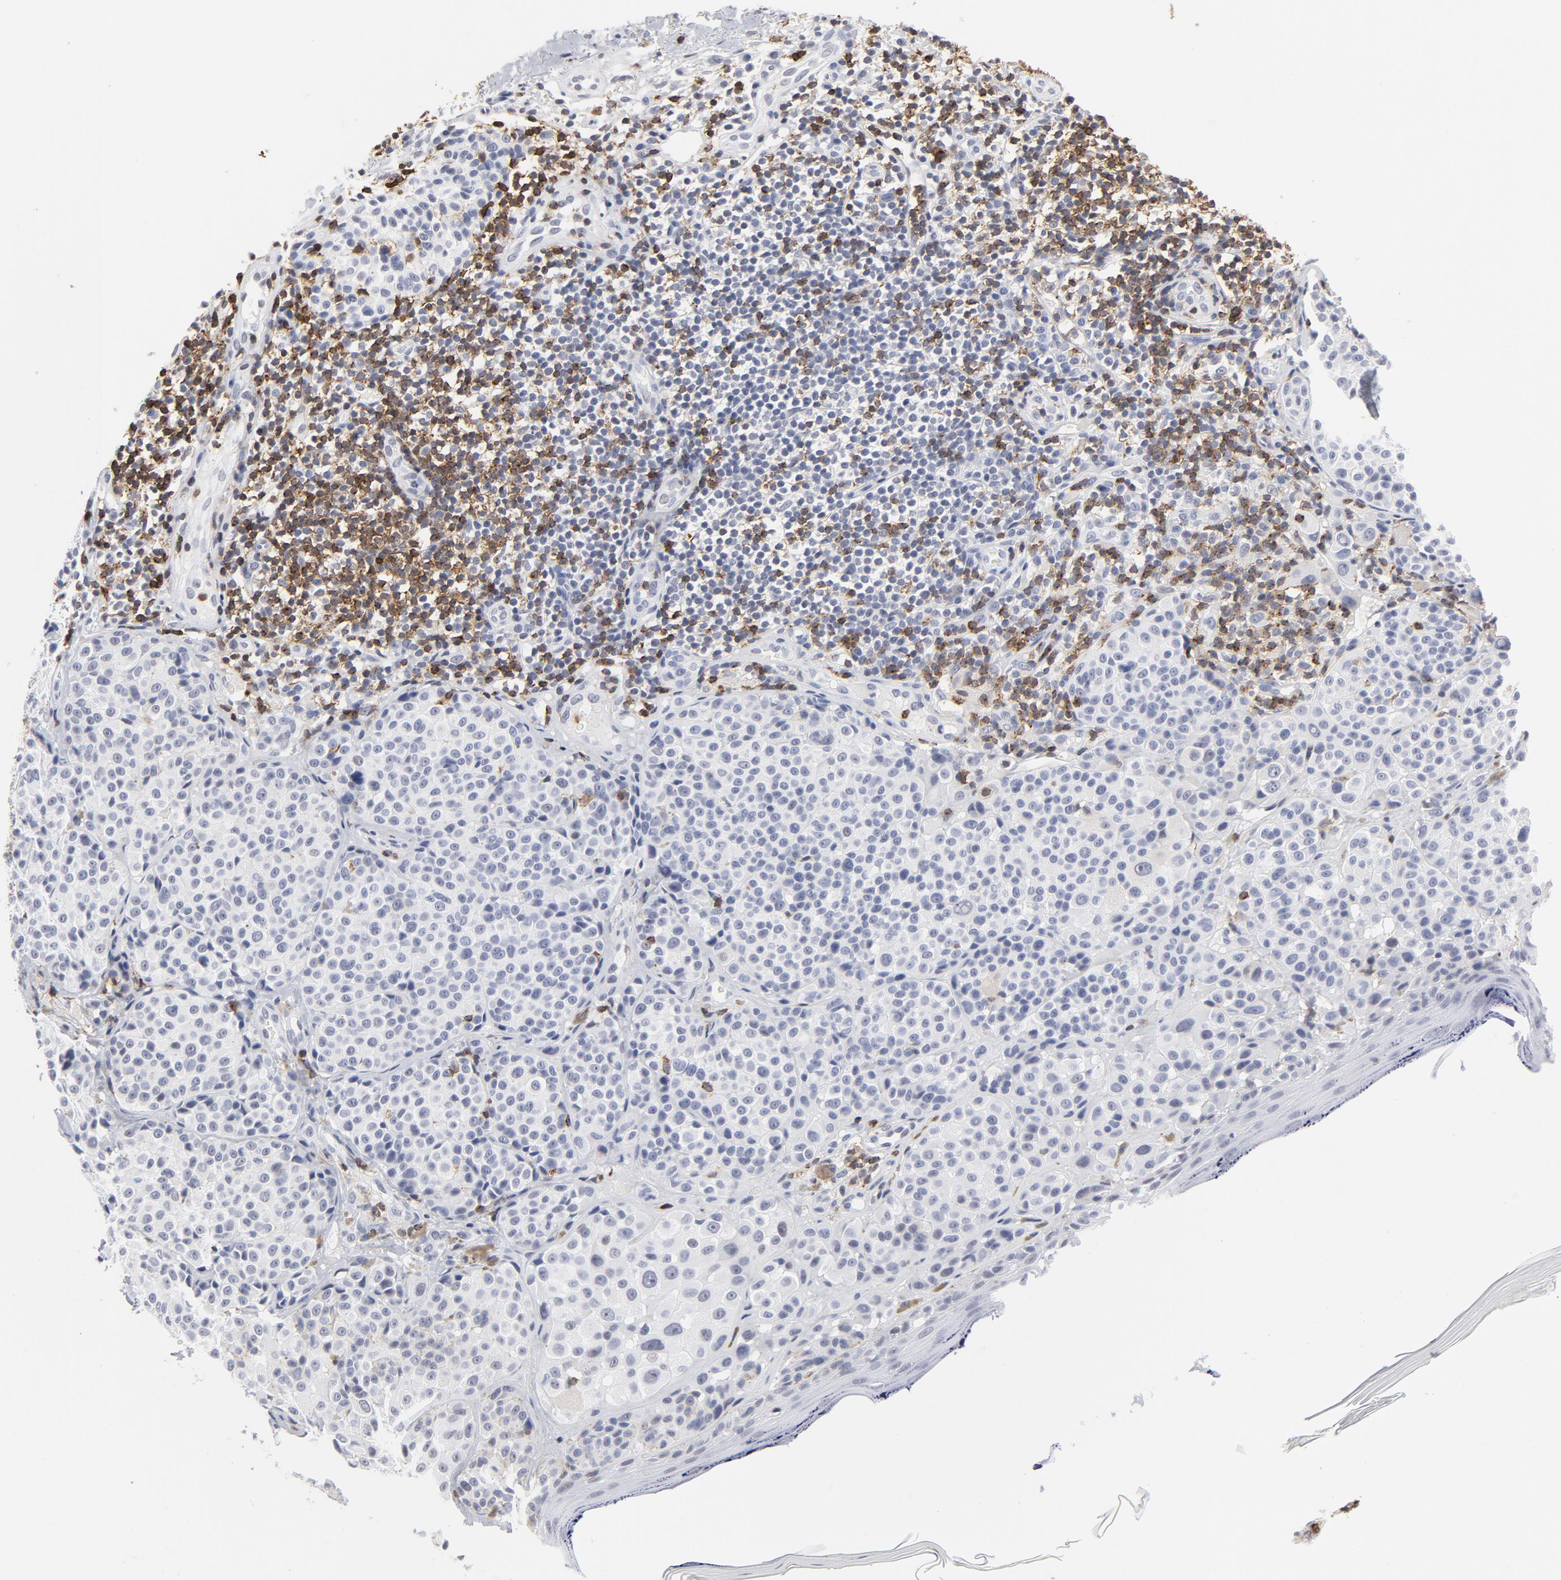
{"staining": {"intensity": "negative", "quantity": "none", "location": "none"}, "tissue": "melanoma", "cell_type": "Tumor cells", "image_type": "cancer", "snomed": [{"axis": "morphology", "description": "Malignant melanoma, NOS"}, {"axis": "topography", "description": "Skin"}], "caption": "The image displays no staining of tumor cells in melanoma.", "gene": "CD2", "patient": {"sex": "female", "age": 75}}